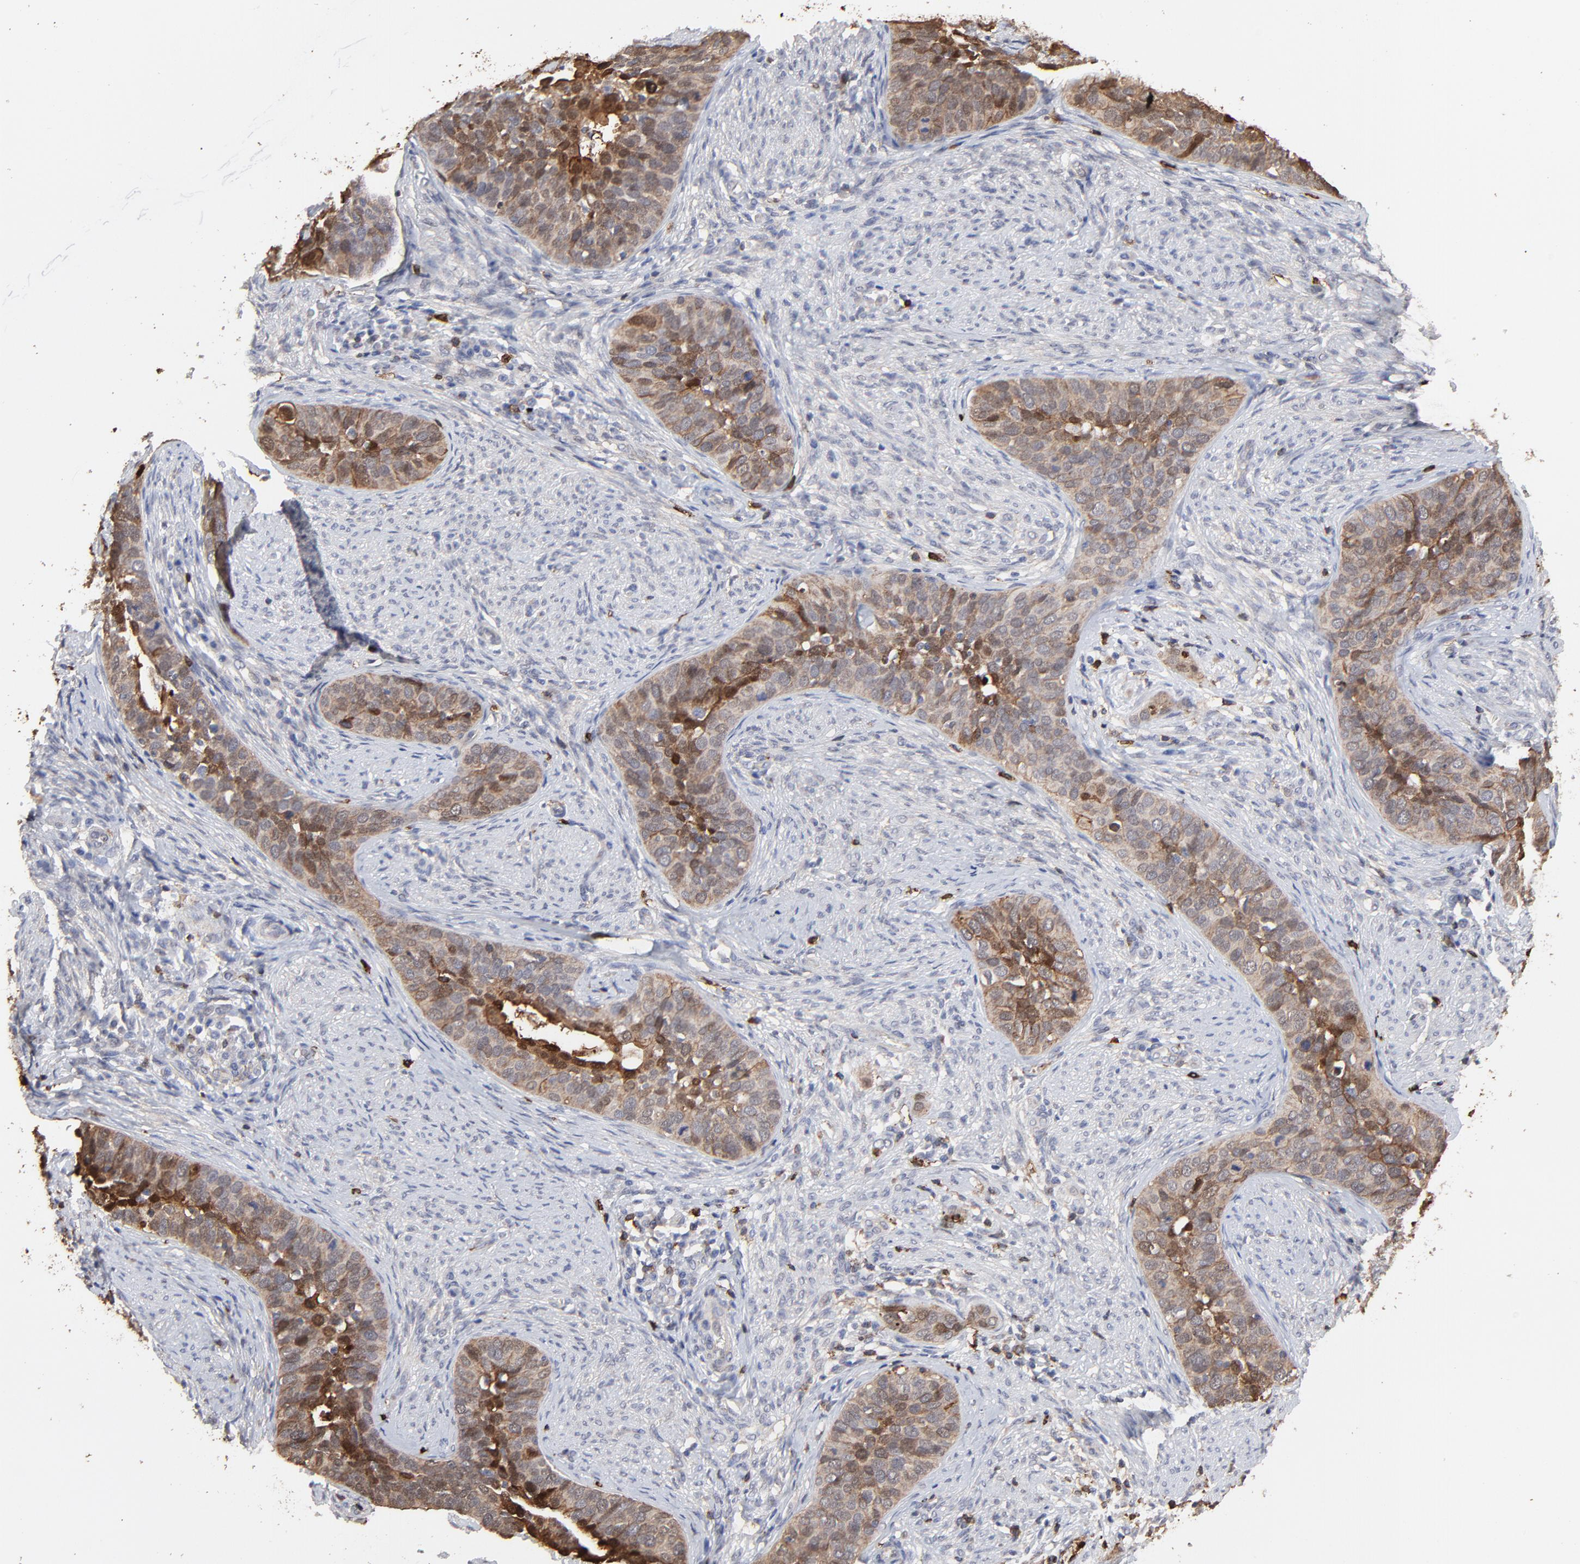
{"staining": {"intensity": "weak", "quantity": ">75%", "location": "cytoplasmic/membranous,nuclear"}, "tissue": "cervical cancer", "cell_type": "Tumor cells", "image_type": "cancer", "snomed": [{"axis": "morphology", "description": "Squamous cell carcinoma, NOS"}, {"axis": "topography", "description": "Cervix"}], "caption": "Immunohistochemistry histopathology image of human cervical cancer (squamous cell carcinoma) stained for a protein (brown), which reveals low levels of weak cytoplasmic/membranous and nuclear expression in about >75% of tumor cells.", "gene": "SLC6A14", "patient": {"sex": "female", "age": 31}}